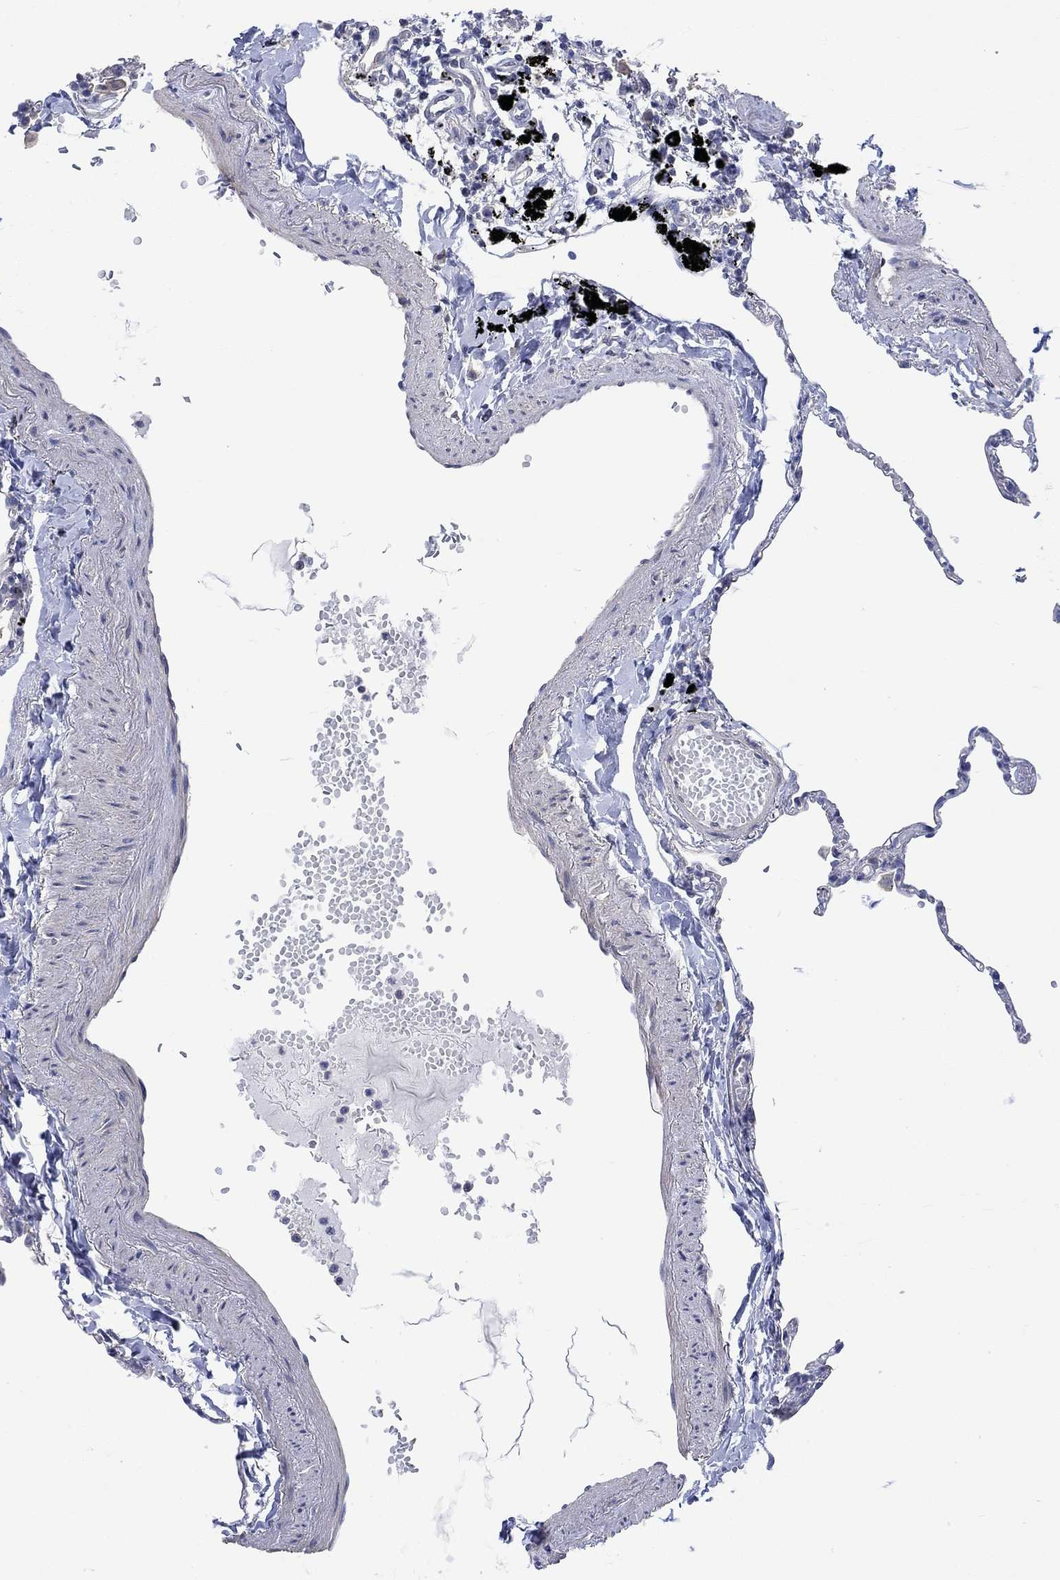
{"staining": {"intensity": "negative", "quantity": "none", "location": "none"}, "tissue": "lung", "cell_type": "Alveolar cells", "image_type": "normal", "snomed": [{"axis": "morphology", "description": "Normal tissue, NOS"}, {"axis": "topography", "description": "Lung"}], "caption": "This is an immunohistochemistry image of unremarkable human lung. There is no positivity in alveolar cells.", "gene": "AGRP", "patient": {"sex": "male", "age": 78}}